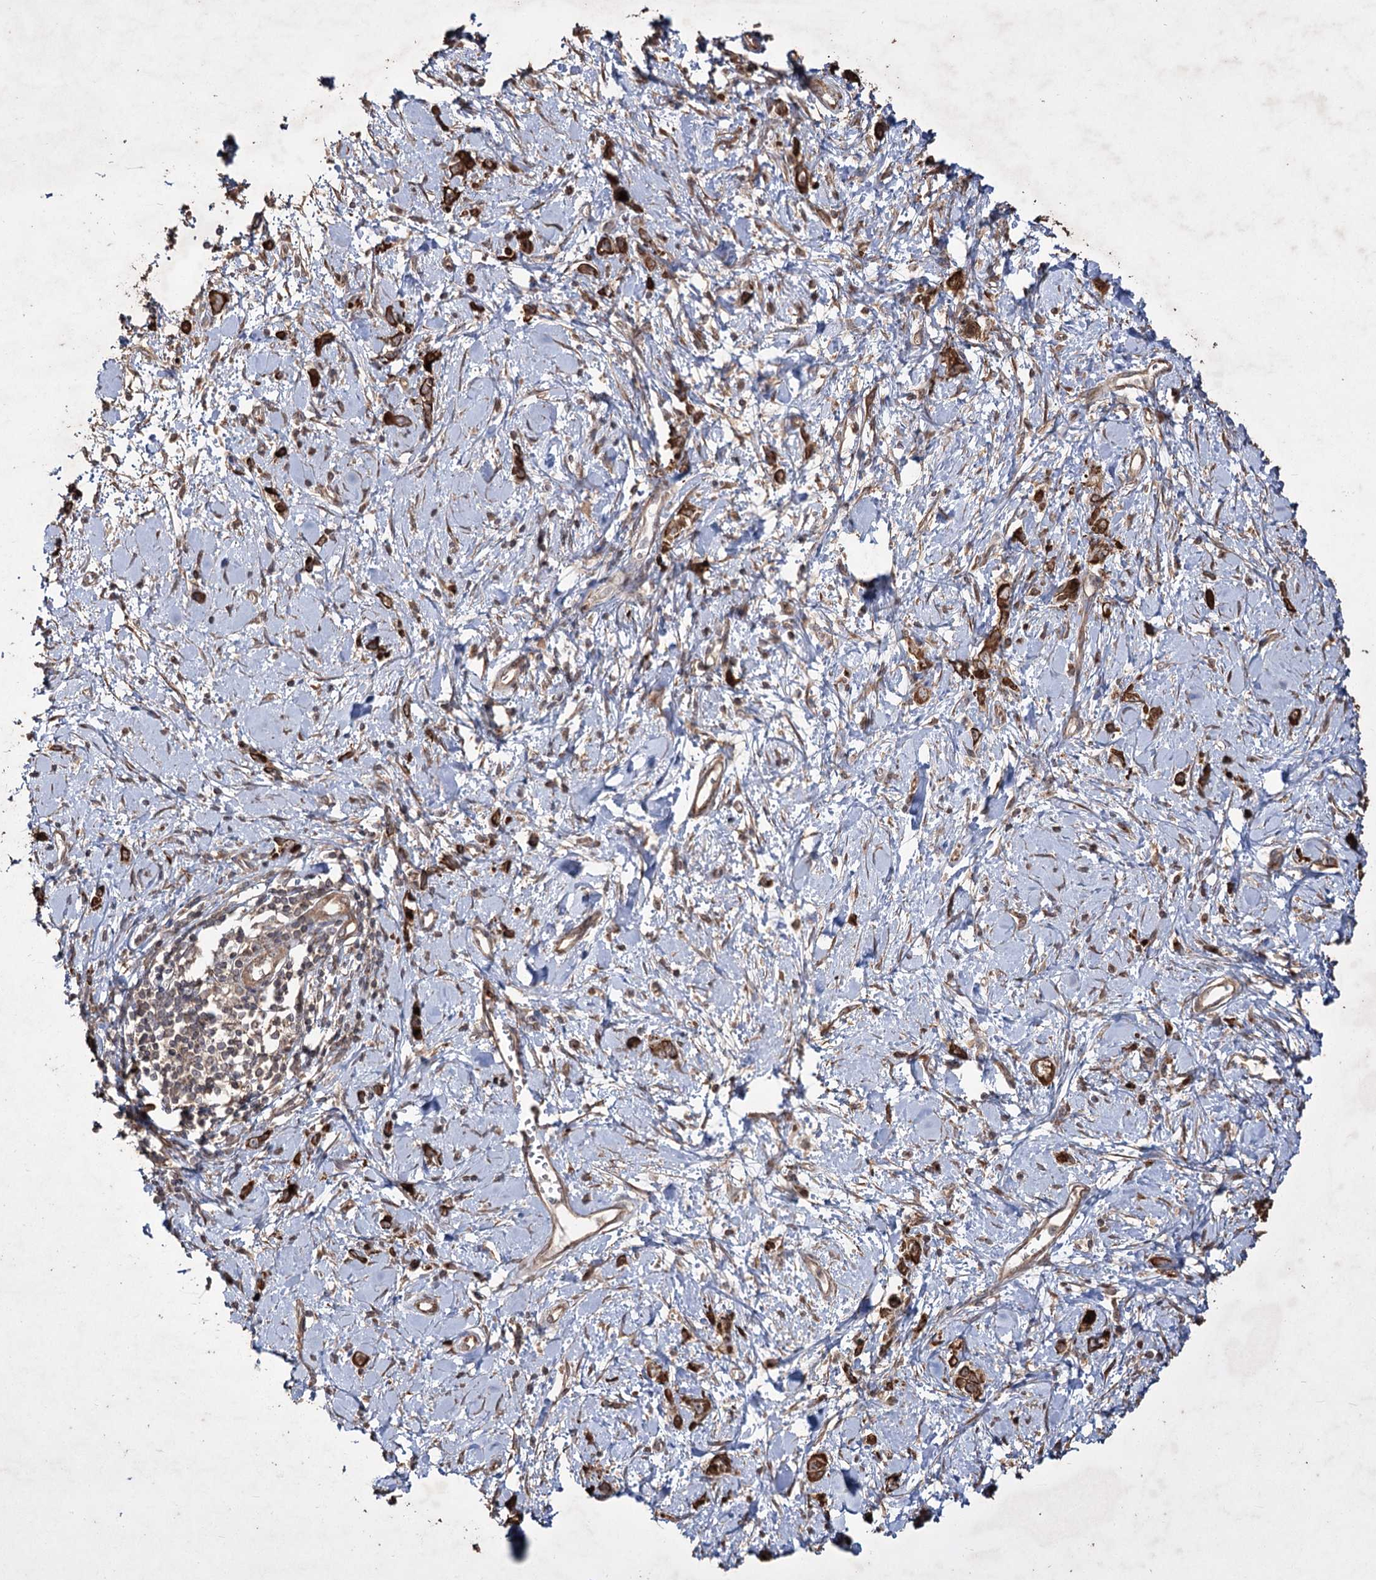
{"staining": {"intensity": "strong", "quantity": ">75%", "location": "cytoplasmic/membranous"}, "tissue": "stomach cancer", "cell_type": "Tumor cells", "image_type": "cancer", "snomed": [{"axis": "morphology", "description": "Adenocarcinoma, NOS"}, {"axis": "topography", "description": "Stomach"}], "caption": "A high amount of strong cytoplasmic/membranous expression is identified in approximately >75% of tumor cells in stomach cancer (adenocarcinoma) tissue. The staining is performed using DAB brown chromogen to label protein expression. The nuclei are counter-stained blue using hematoxylin.", "gene": "PRC1", "patient": {"sex": "female", "age": 76}}